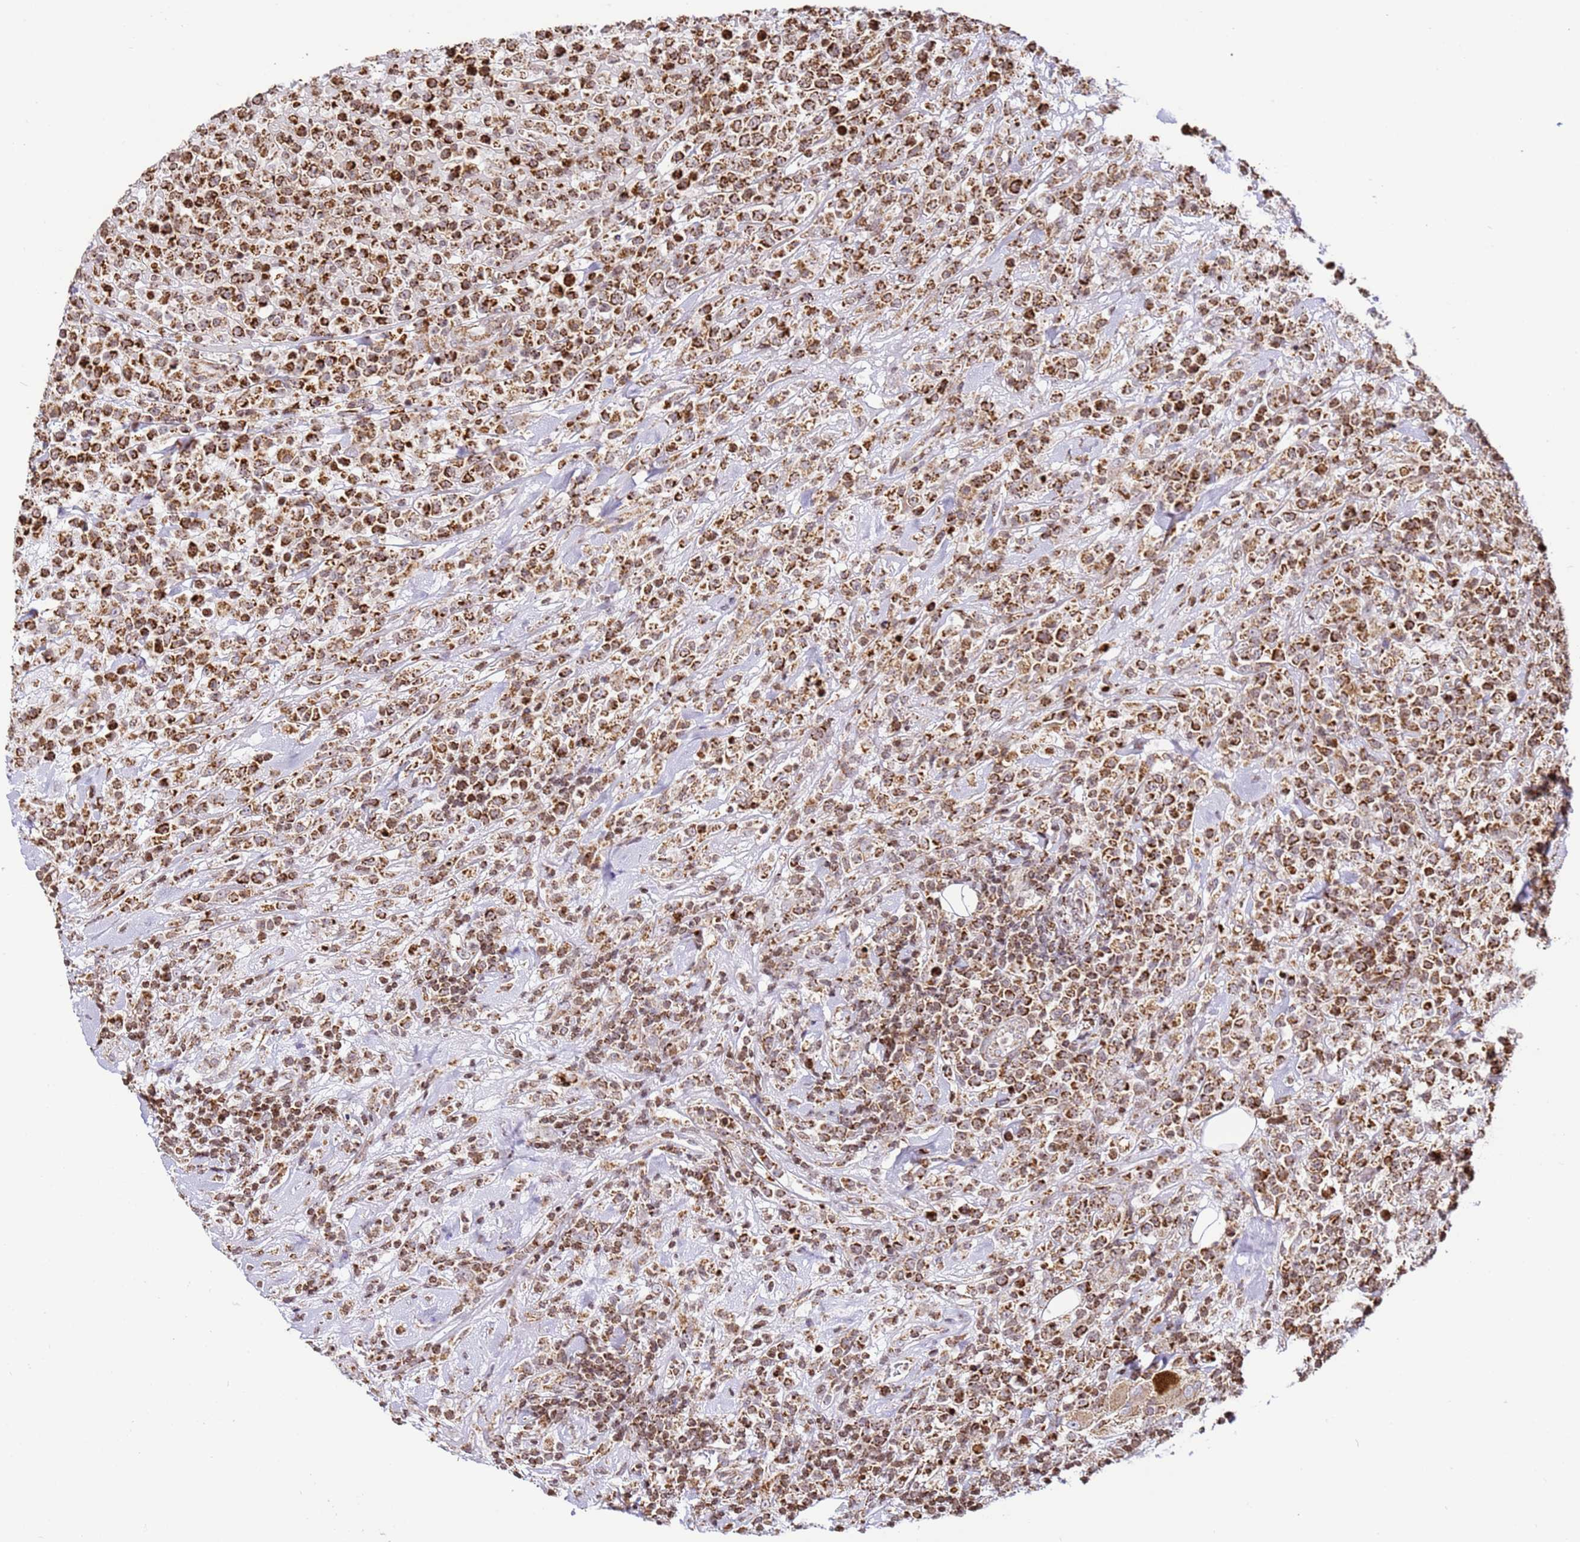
{"staining": {"intensity": "strong", "quantity": ">75%", "location": "cytoplasmic/membranous"}, "tissue": "lymphoma", "cell_type": "Tumor cells", "image_type": "cancer", "snomed": [{"axis": "morphology", "description": "Malignant lymphoma, non-Hodgkin's type, High grade"}, {"axis": "topography", "description": "Colon"}], "caption": "Immunohistochemistry (IHC) image of neoplastic tissue: human lymphoma stained using IHC demonstrates high levels of strong protein expression localized specifically in the cytoplasmic/membranous of tumor cells, appearing as a cytoplasmic/membranous brown color.", "gene": "HSPE1", "patient": {"sex": "female", "age": 53}}